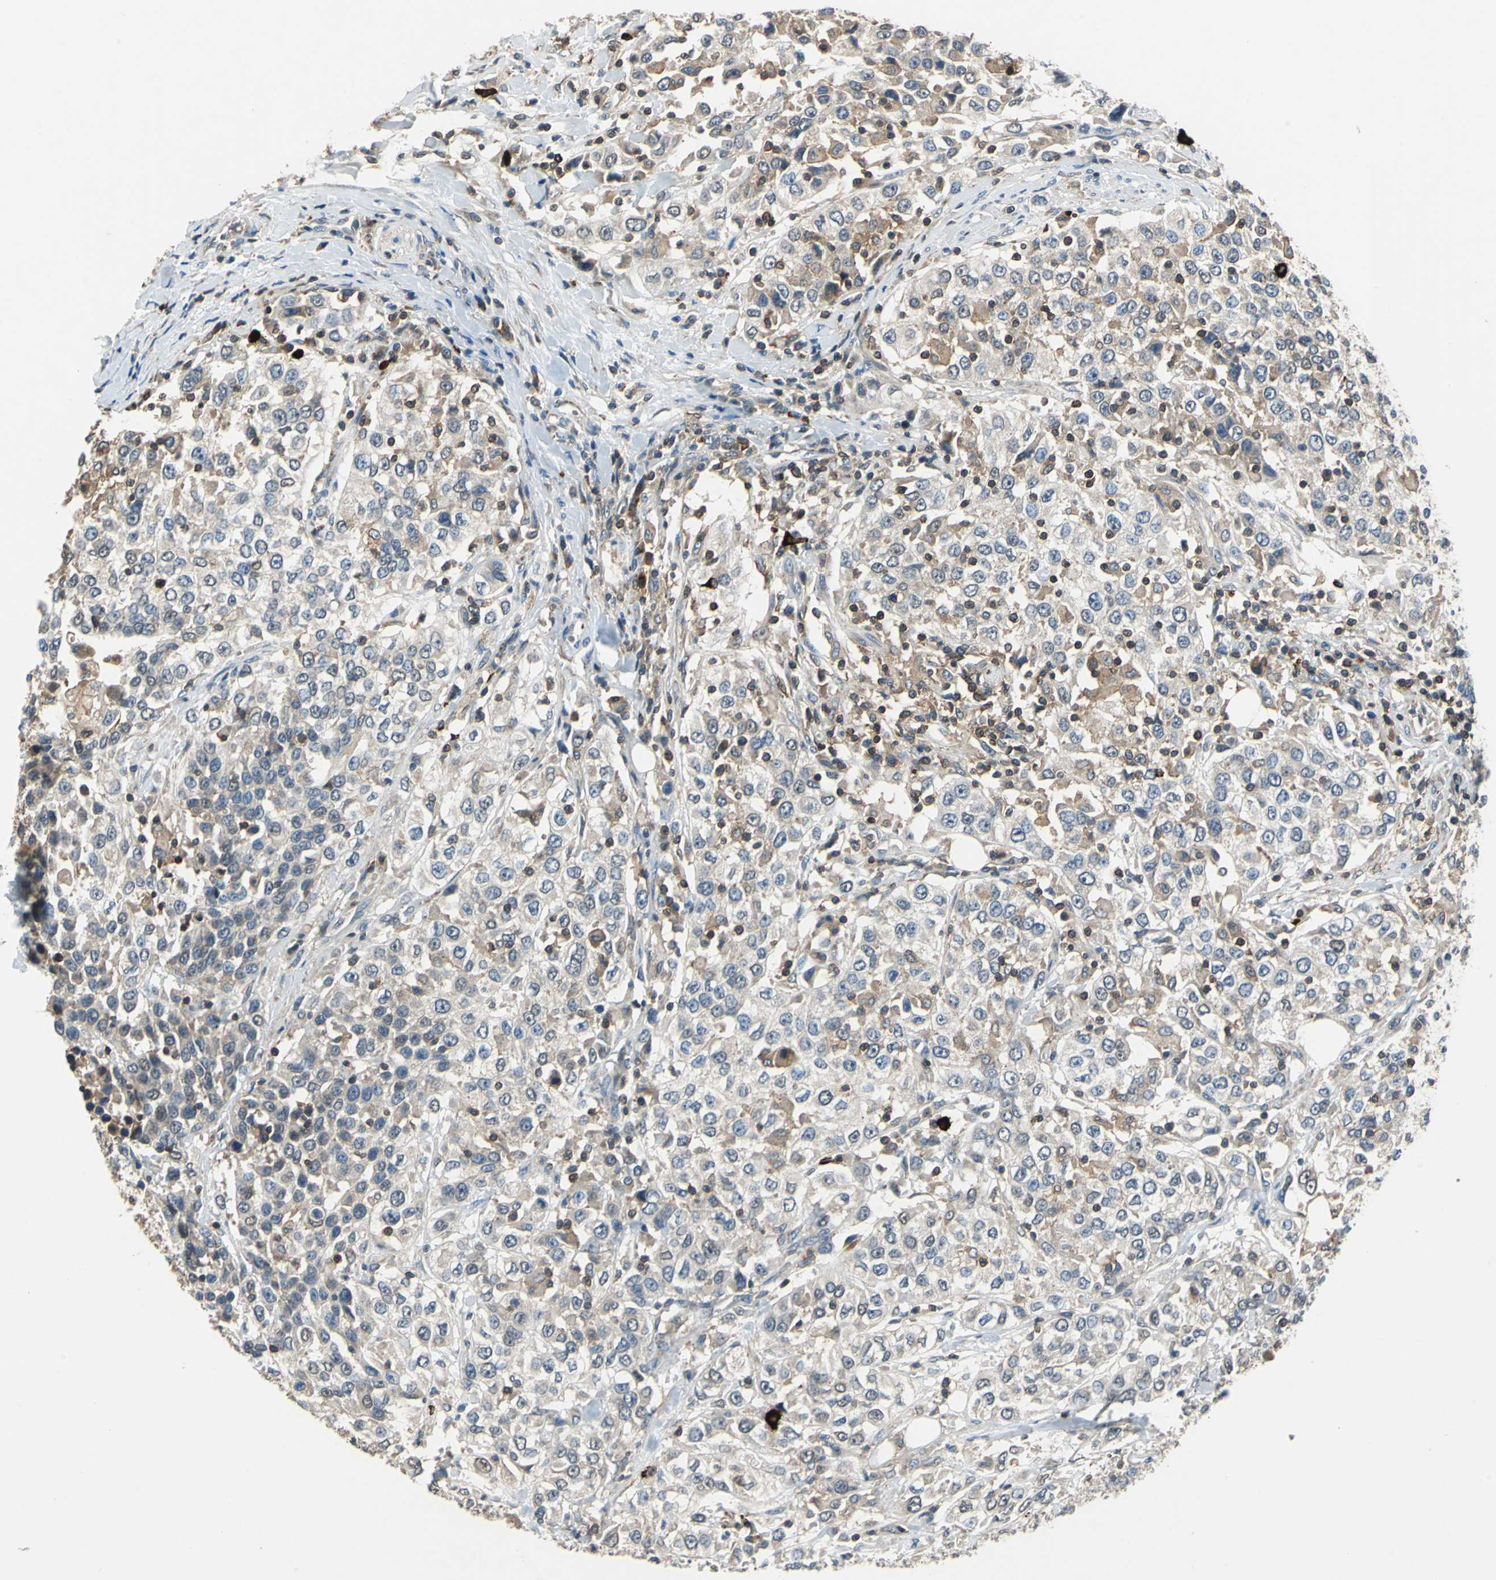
{"staining": {"intensity": "weak", "quantity": "25%-75%", "location": "cytoplasmic/membranous"}, "tissue": "urothelial cancer", "cell_type": "Tumor cells", "image_type": "cancer", "snomed": [{"axis": "morphology", "description": "Urothelial carcinoma, High grade"}, {"axis": "topography", "description": "Urinary bladder"}], "caption": "A high-resolution histopathology image shows immunohistochemistry staining of high-grade urothelial carcinoma, which shows weak cytoplasmic/membranous expression in about 25%-75% of tumor cells. (DAB IHC with brightfield microscopy, high magnification).", "gene": "SLC19A2", "patient": {"sex": "female", "age": 80}}